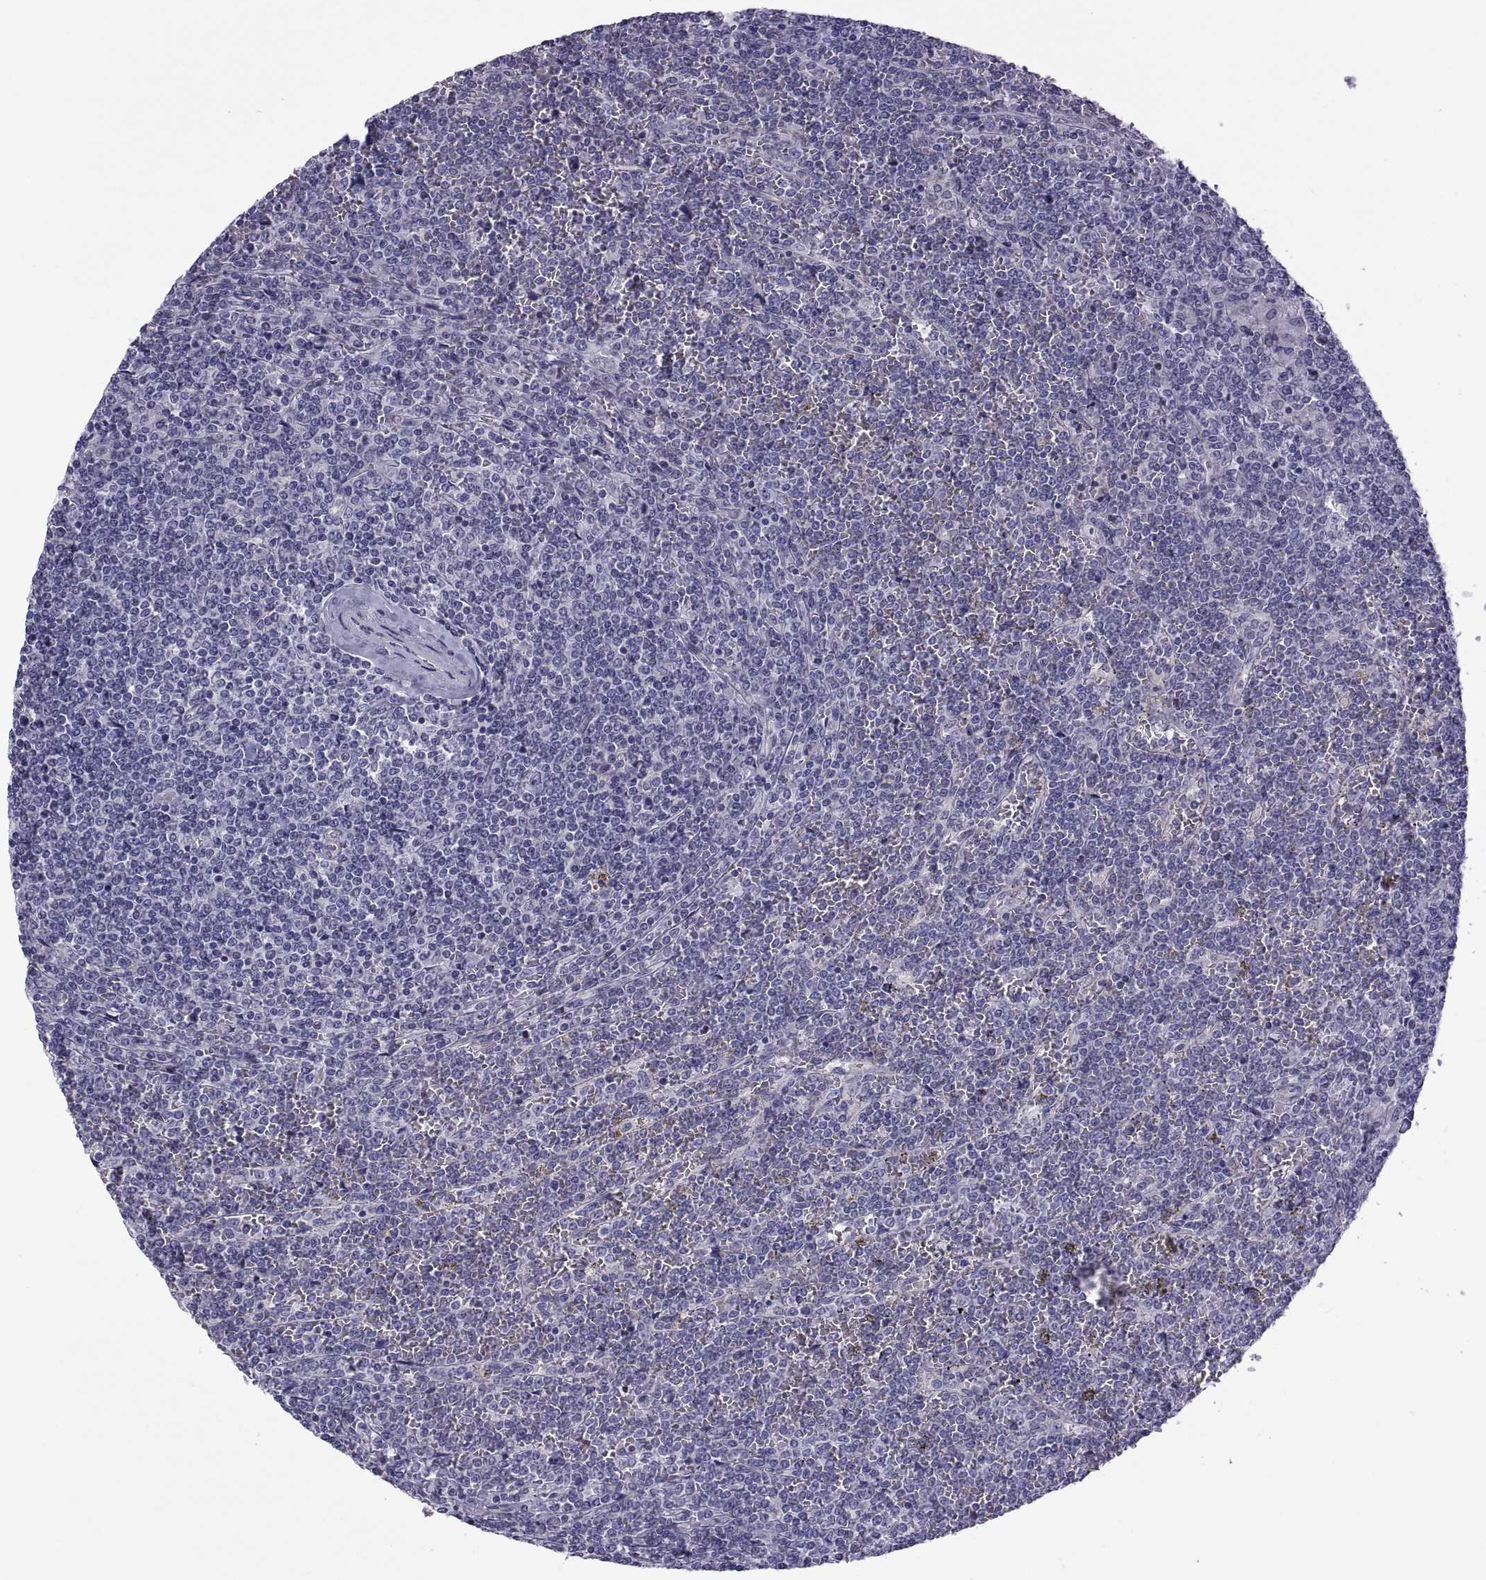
{"staining": {"intensity": "negative", "quantity": "none", "location": "none"}, "tissue": "lymphoma", "cell_type": "Tumor cells", "image_type": "cancer", "snomed": [{"axis": "morphology", "description": "Malignant lymphoma, non-Hodgkin's type, Low grade"}, {"axis": "topography", "description": "Spleen"}], "caption": "A micrograph of lymphoma stained for a protein demonstrates no brown staining in tumor cells.", "gene": "TMEM158", "patient": {"sex": "female", "age": 19}}